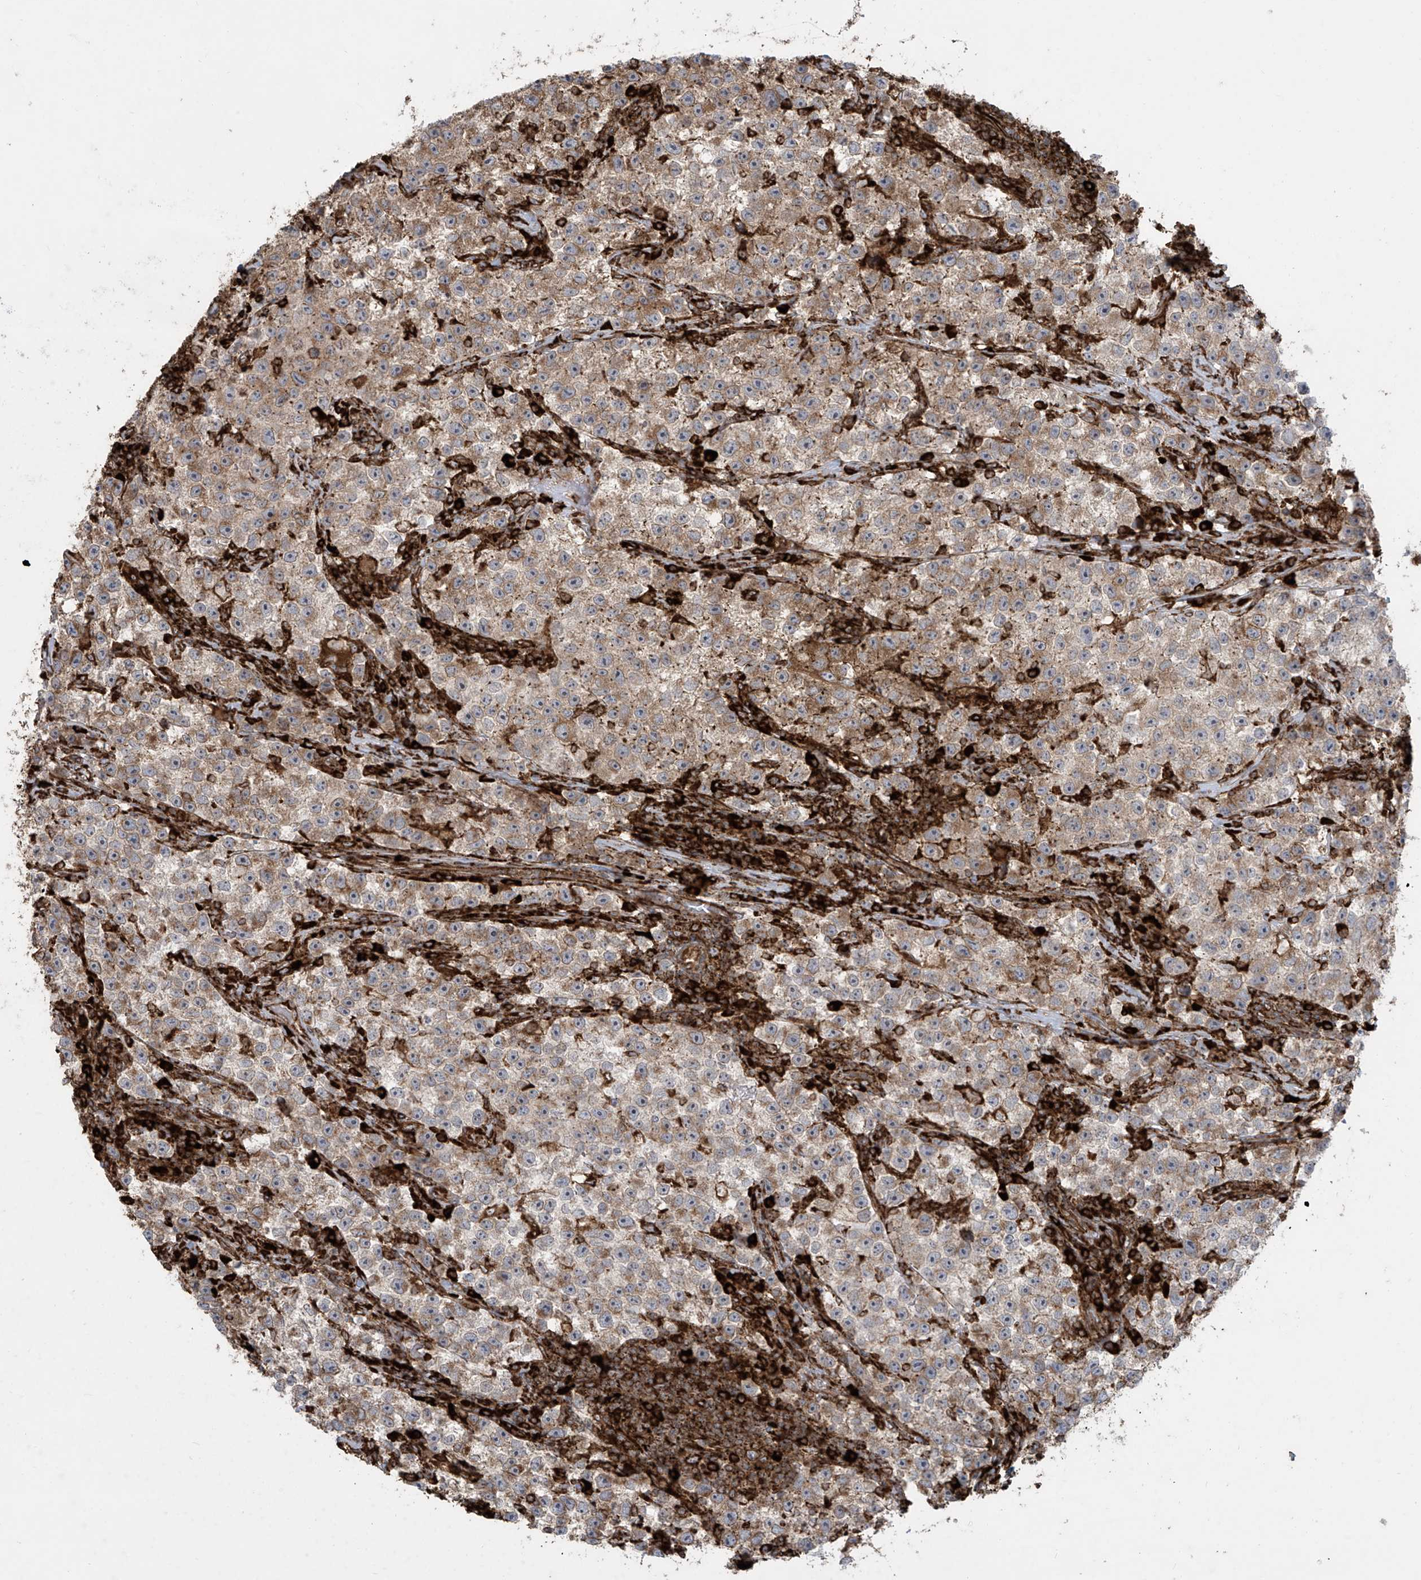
{"staining": {"intensity": "moderate", "quantity": ">75%", "location": "cytoplasmic/membranous"}, "tissue": "testis cancer", "cell_type": "Tumor cells", "image_type": "cancer", "snomed": [{"axis": "morphology", "description": "Seminoma, NOS"}, {"axis": "topography", "description": "Testis"}], "caption": "IHC micrograph of neoplastic tissue: human seminoma (testis) stained using IHC demonstrates medium levels of moderate protein expression localized specifically in the cytoplasmic/membranous of tumor cells, appearing as a cytoplasmic/membranous brown color.", "gene": "MX1", "patient": {"sex": "male", "age": 22}}